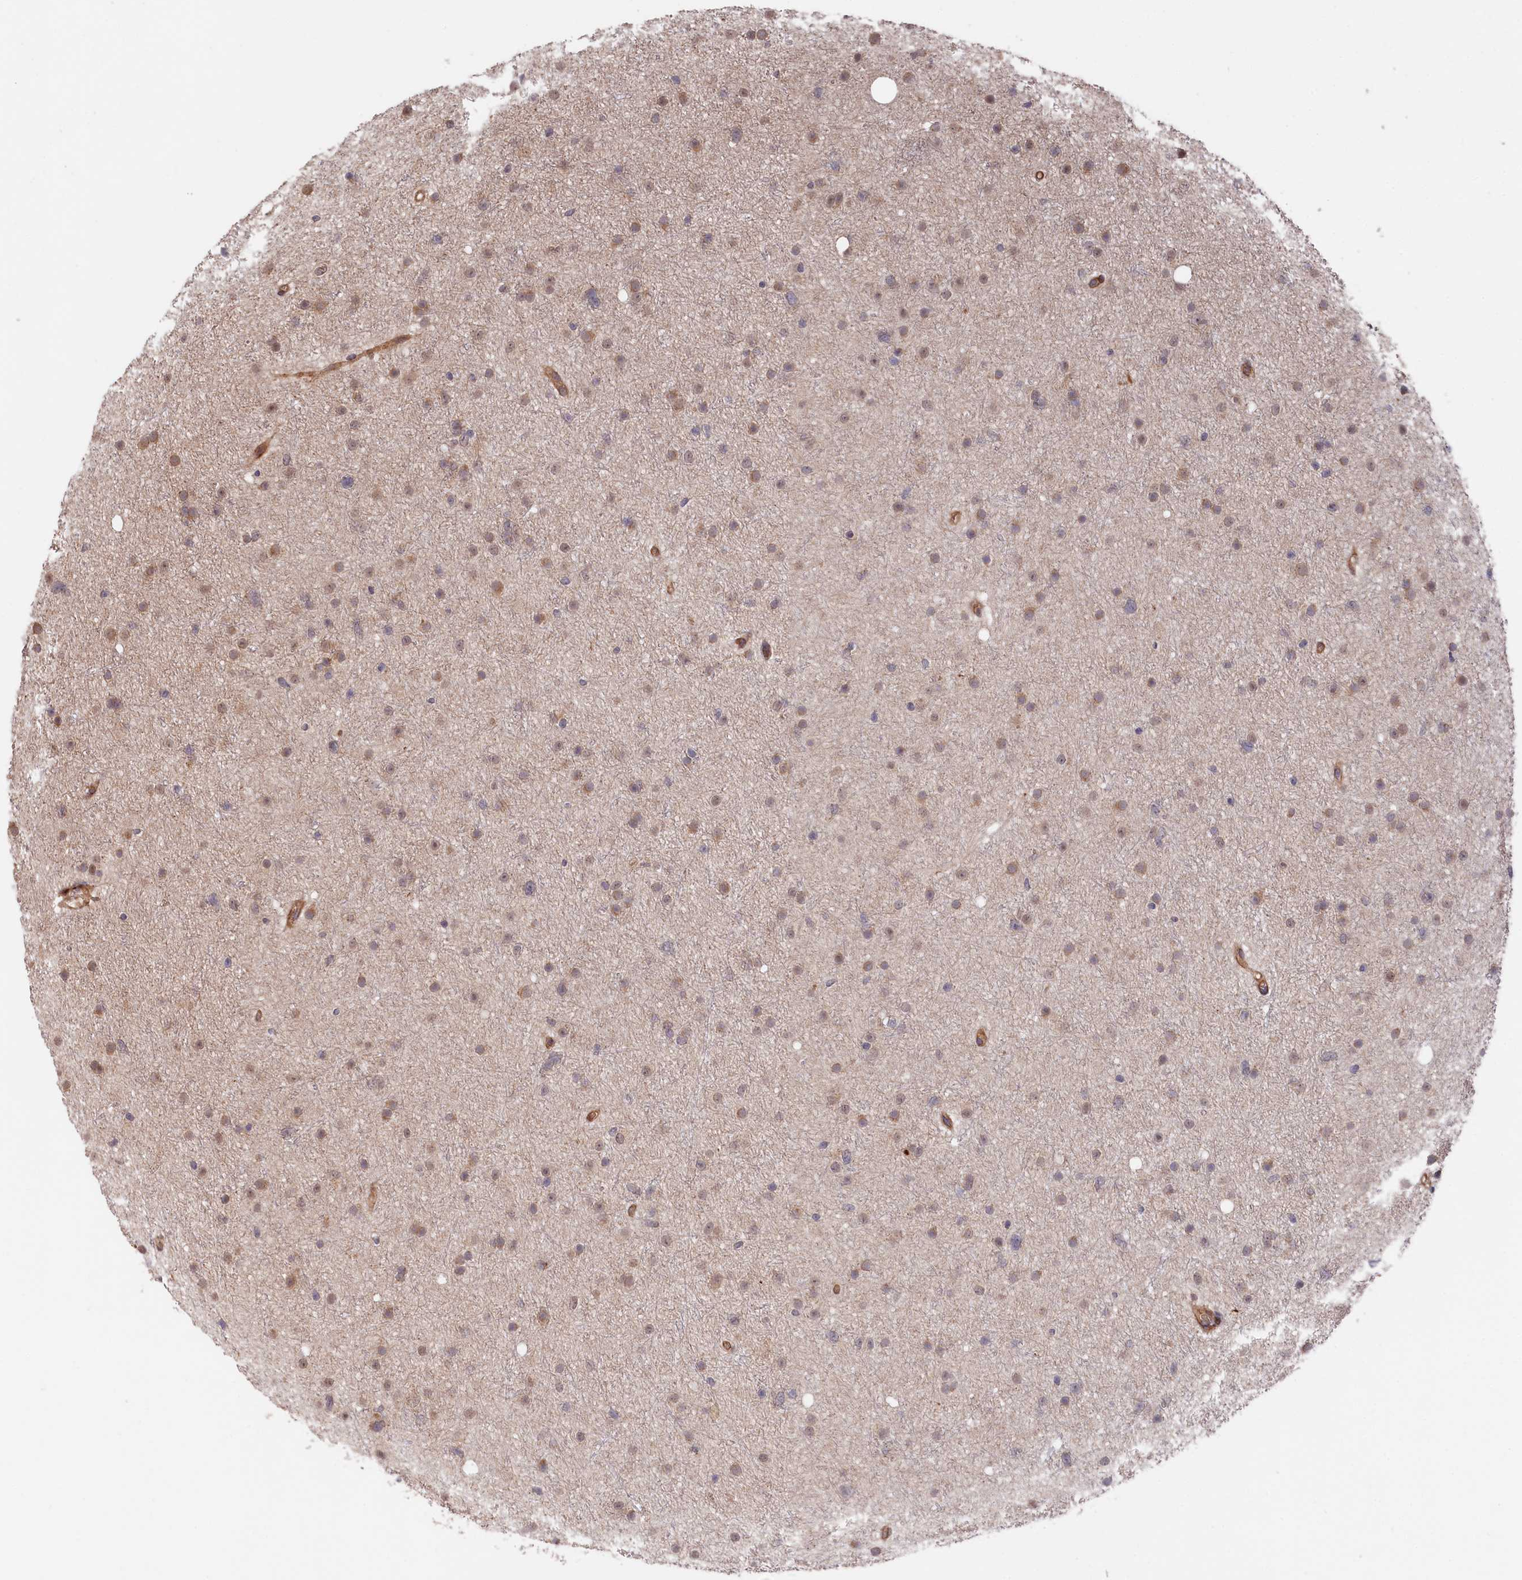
{"staining": {"intensity": "weak", "quantity": ">75%", "location": "cytoplasmic/membranous"}, "tissue": "glioma", "cell_type": "Tumor cells", "image_type": "cancer", "snomed": [{"axis": "morphology", "description": "Glioma, malignant, Low grade"}, {"axis": "topography", "description": "Cerebral cortex"}], "caption": "Brown immunohistochemical staining in human malignant glioma (low-grade) demonstrates weak cytoplasmic/membranous expression in approximately >75% of tumor cells.", "gene": "TNKS1BP1", "patient": {"sex": "female", "age": 39}}